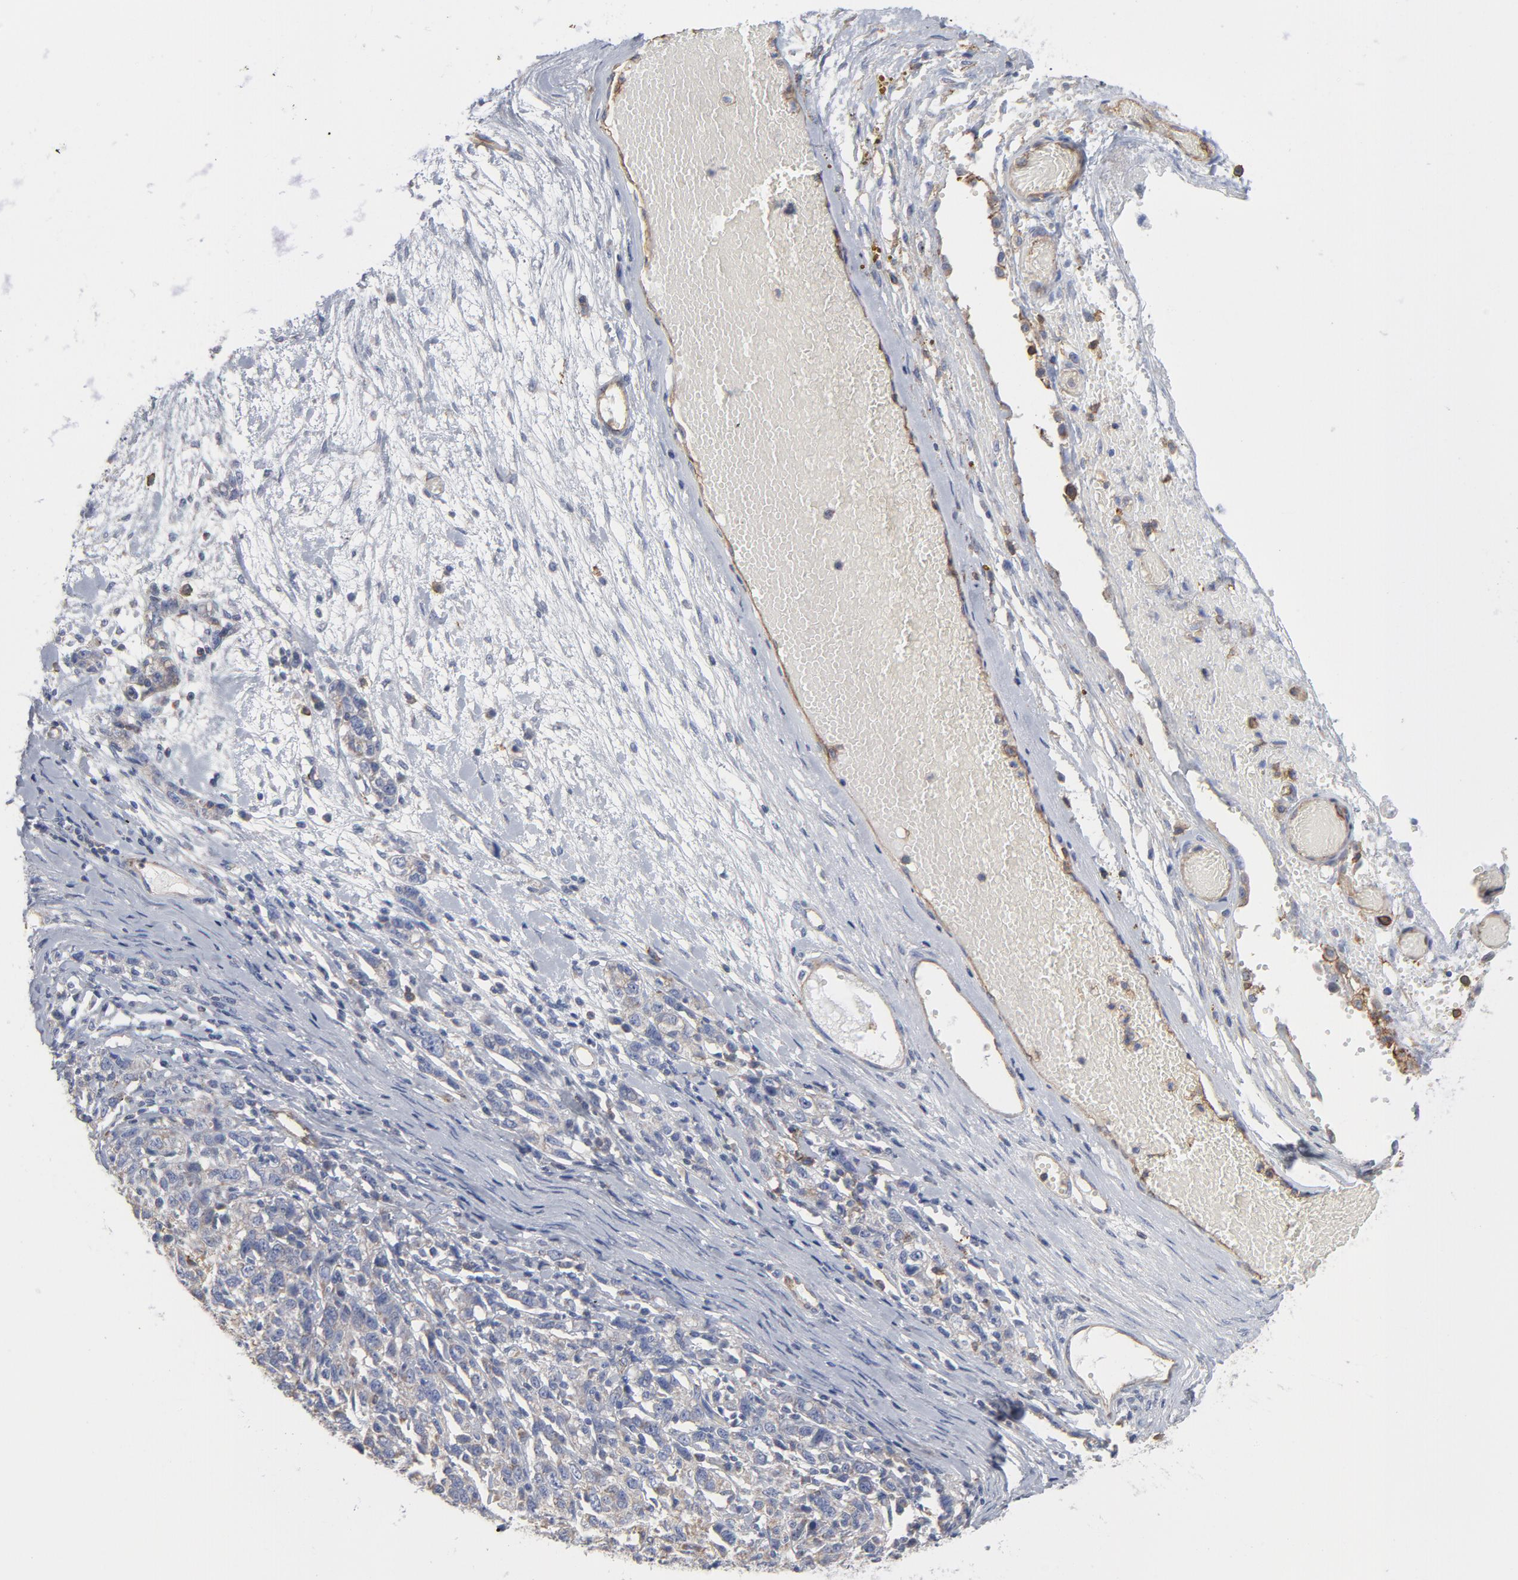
{"staining": {"intensity": "weak", "quantity": "25%-75%", "location": "cytoplasmic/membranous"}, "tissue": "ovarian cancer", "cell_type": "Tumor cells", "image_type": "cancer", "snomed": [{"axis": "morphology", "description": "Cystadenocarcinoma, serous, NOS"}, {"axis": "topography", "description": "Ovary"}], "caption": "Protein analysis of ovarian cancer (serous cystadenocarcinoma) tissue demonstrates weak cytoplasmic/membranous positivity in approximately 25%-75% of tumor cells.", "gene": "OXA1L", "patient": {"sex": "female", "age": 71}}